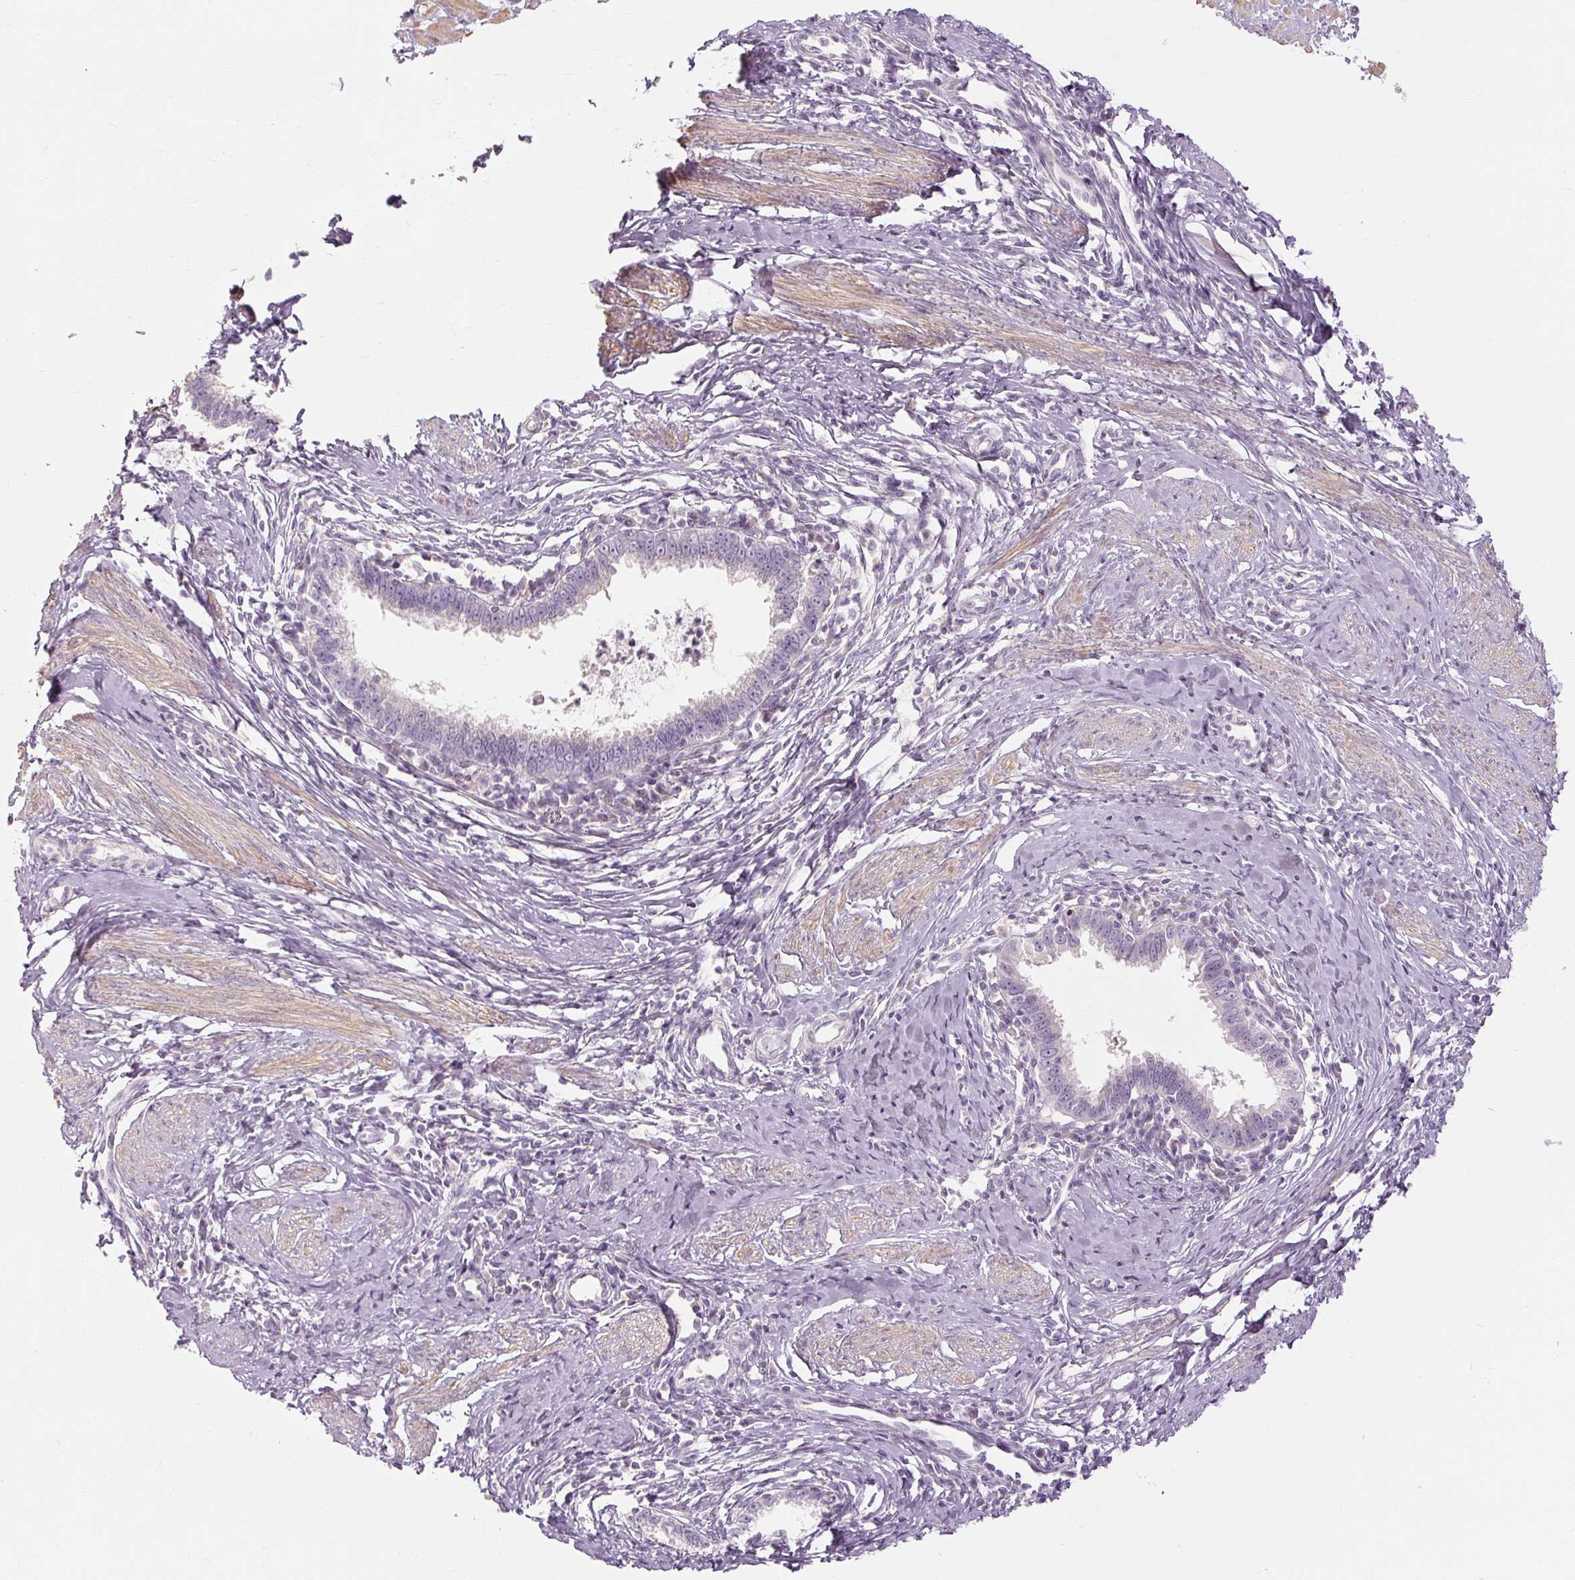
{"staining": {"intensity": "negative", "quantity": "none", "location": "none"}, "tissue": "cervical cancer", "cell_type": "Tumor cells", "image_type": "cancer", "snomed": [{"axis": "morphology", "description": "Adenocarcinoma, NOS"}, {"axis": "topography", "description": "Cervix"}], "caption": "Immunohistochemistry histopathology image of neoplastic tissue: human cervical adenocarcinoma stained with DAB reveals no significant protein positivity in tumor cells.", "gene": "CAPN3", "patient": {"sex": "female", "age": 36}}